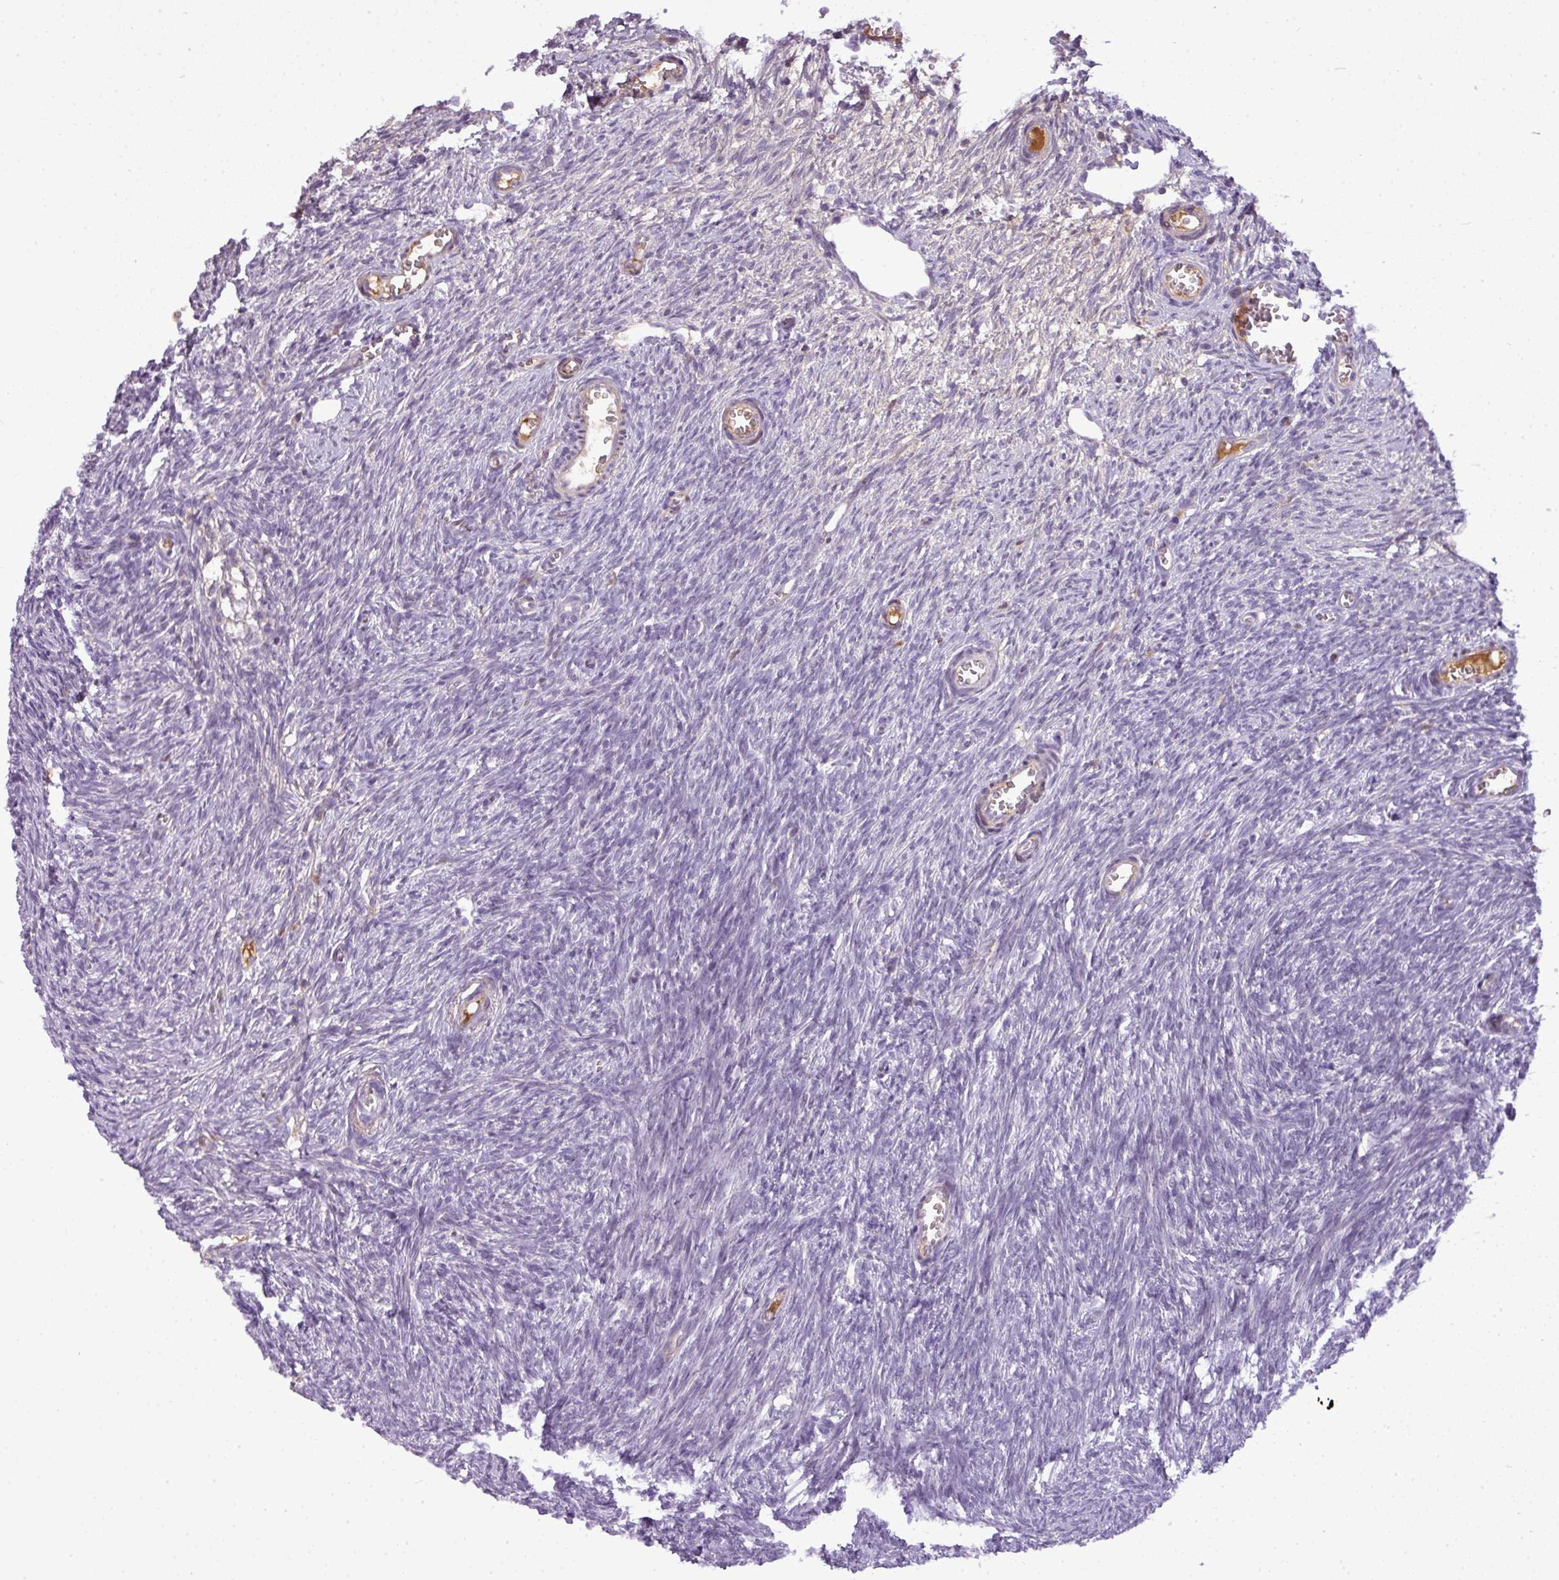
{"staining": {"intensity": "negative", "quantity": "none", "location": "none"}, "tissue": "ovary", "cell_type": "Ovarian stroma cells", "image_type": "normal", "snomed": [{"axis": "morphology", "description": "Normal tissue, NOS"}, {"axis": "topography", "description": "Ovary"}], "caption": "The micrograph reveals no staining of ovarian stroma cells in unremarkable ovary.", "gene": "C4A", "patient": {"sex": "female", "age": 44}}